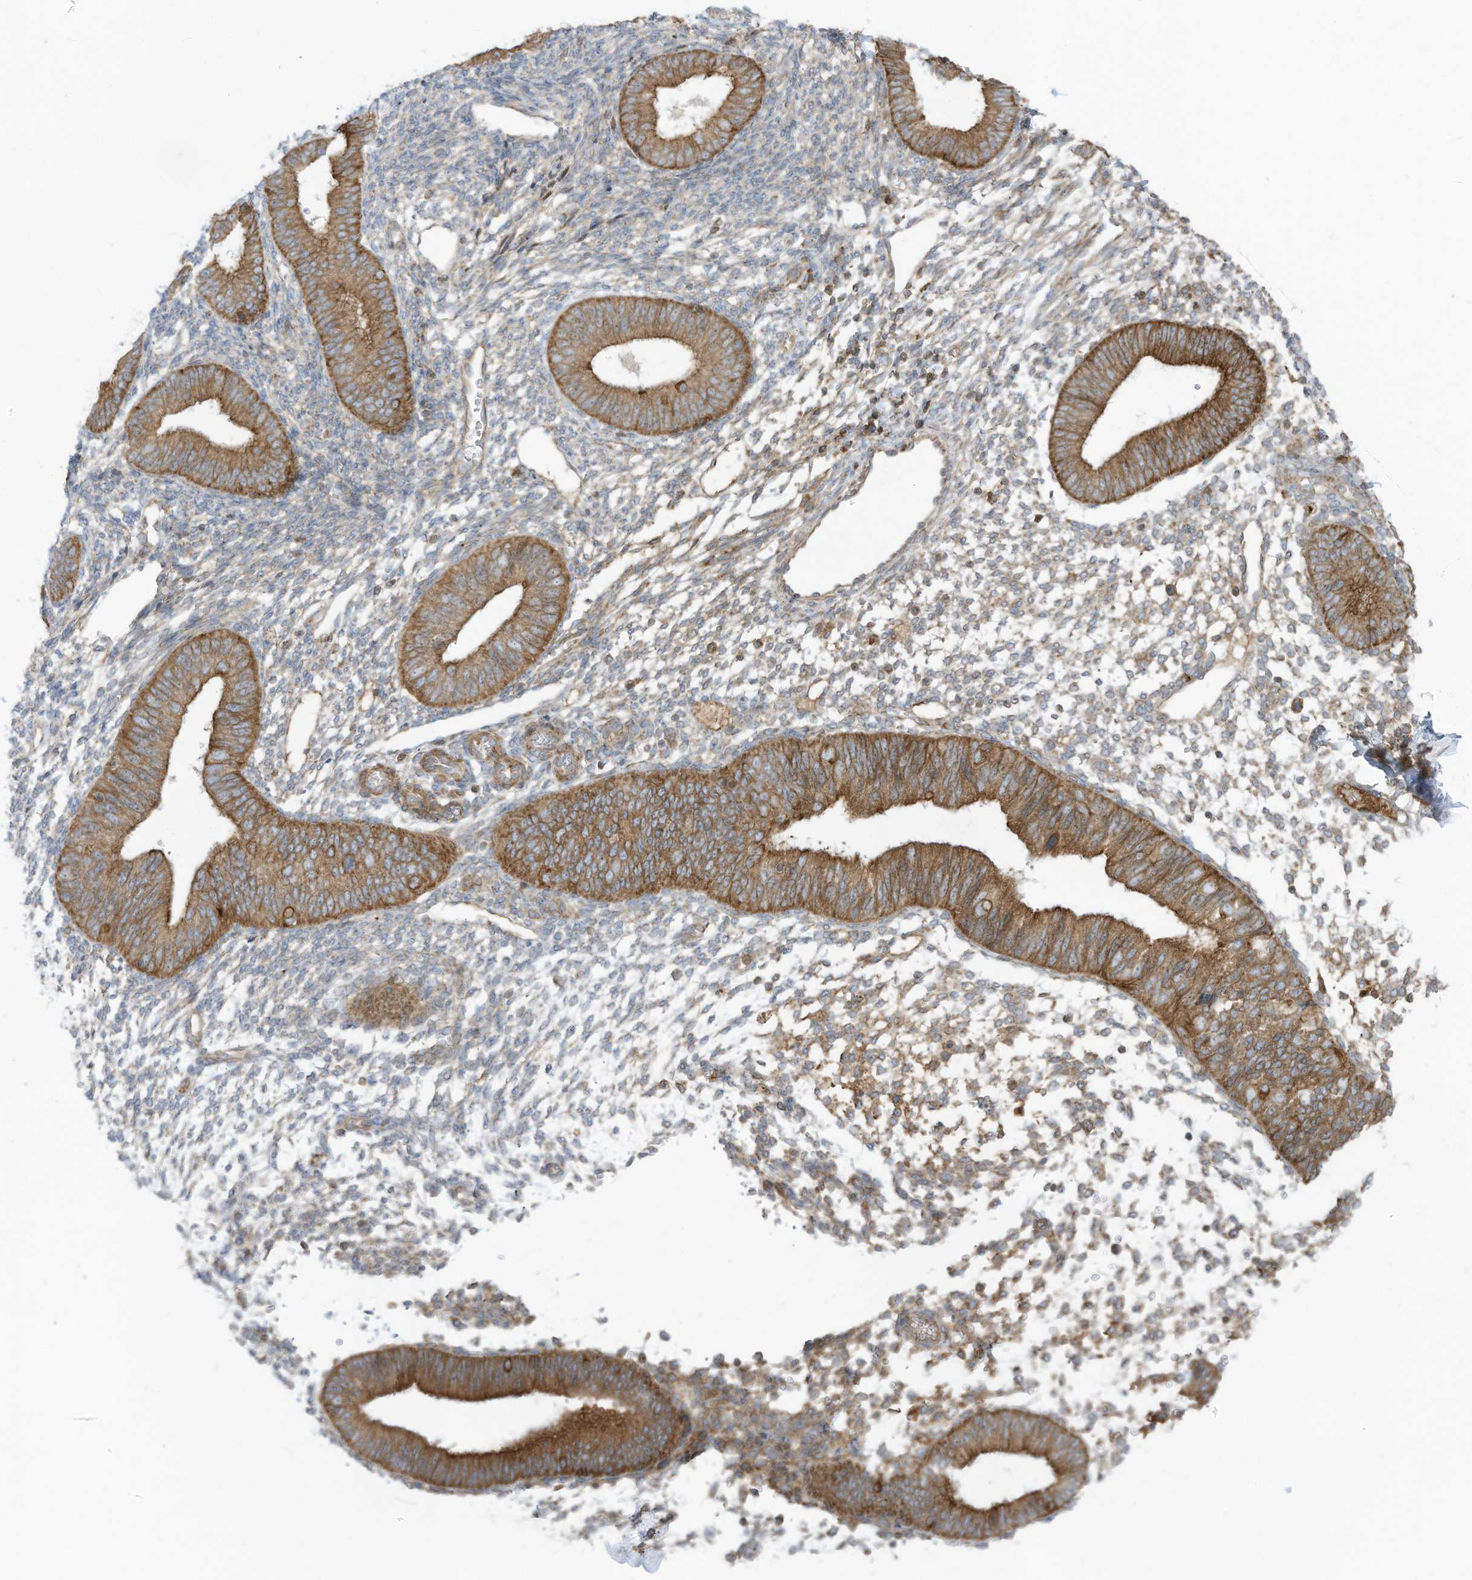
{"staining": {"intensity": "moderate", "quantity": "<25%", "location": "cytoplasmic/membranous"}, "tissue": "endometrium", "cell_type": "Cells in endometrial stroma", "image_type": "normal", "snomed": [{"axis": "morphology", "description": "Normal tissue, NOS"}, {"axis": "topography", "description": "Uterus"}, {"axis": "topography", "description": "Endometrium"}], "caption": "An image of human endometrium stained for a protein exhibits moderate cytoplasmic/membranous brown staining in cells in endometrial stroma. (DAB (3,3'-diaminobenzidine) IHC with brightfield microscopy, high magnification).", "gene": "CGAS", "patient": {"sex": "female", "age": 48}}